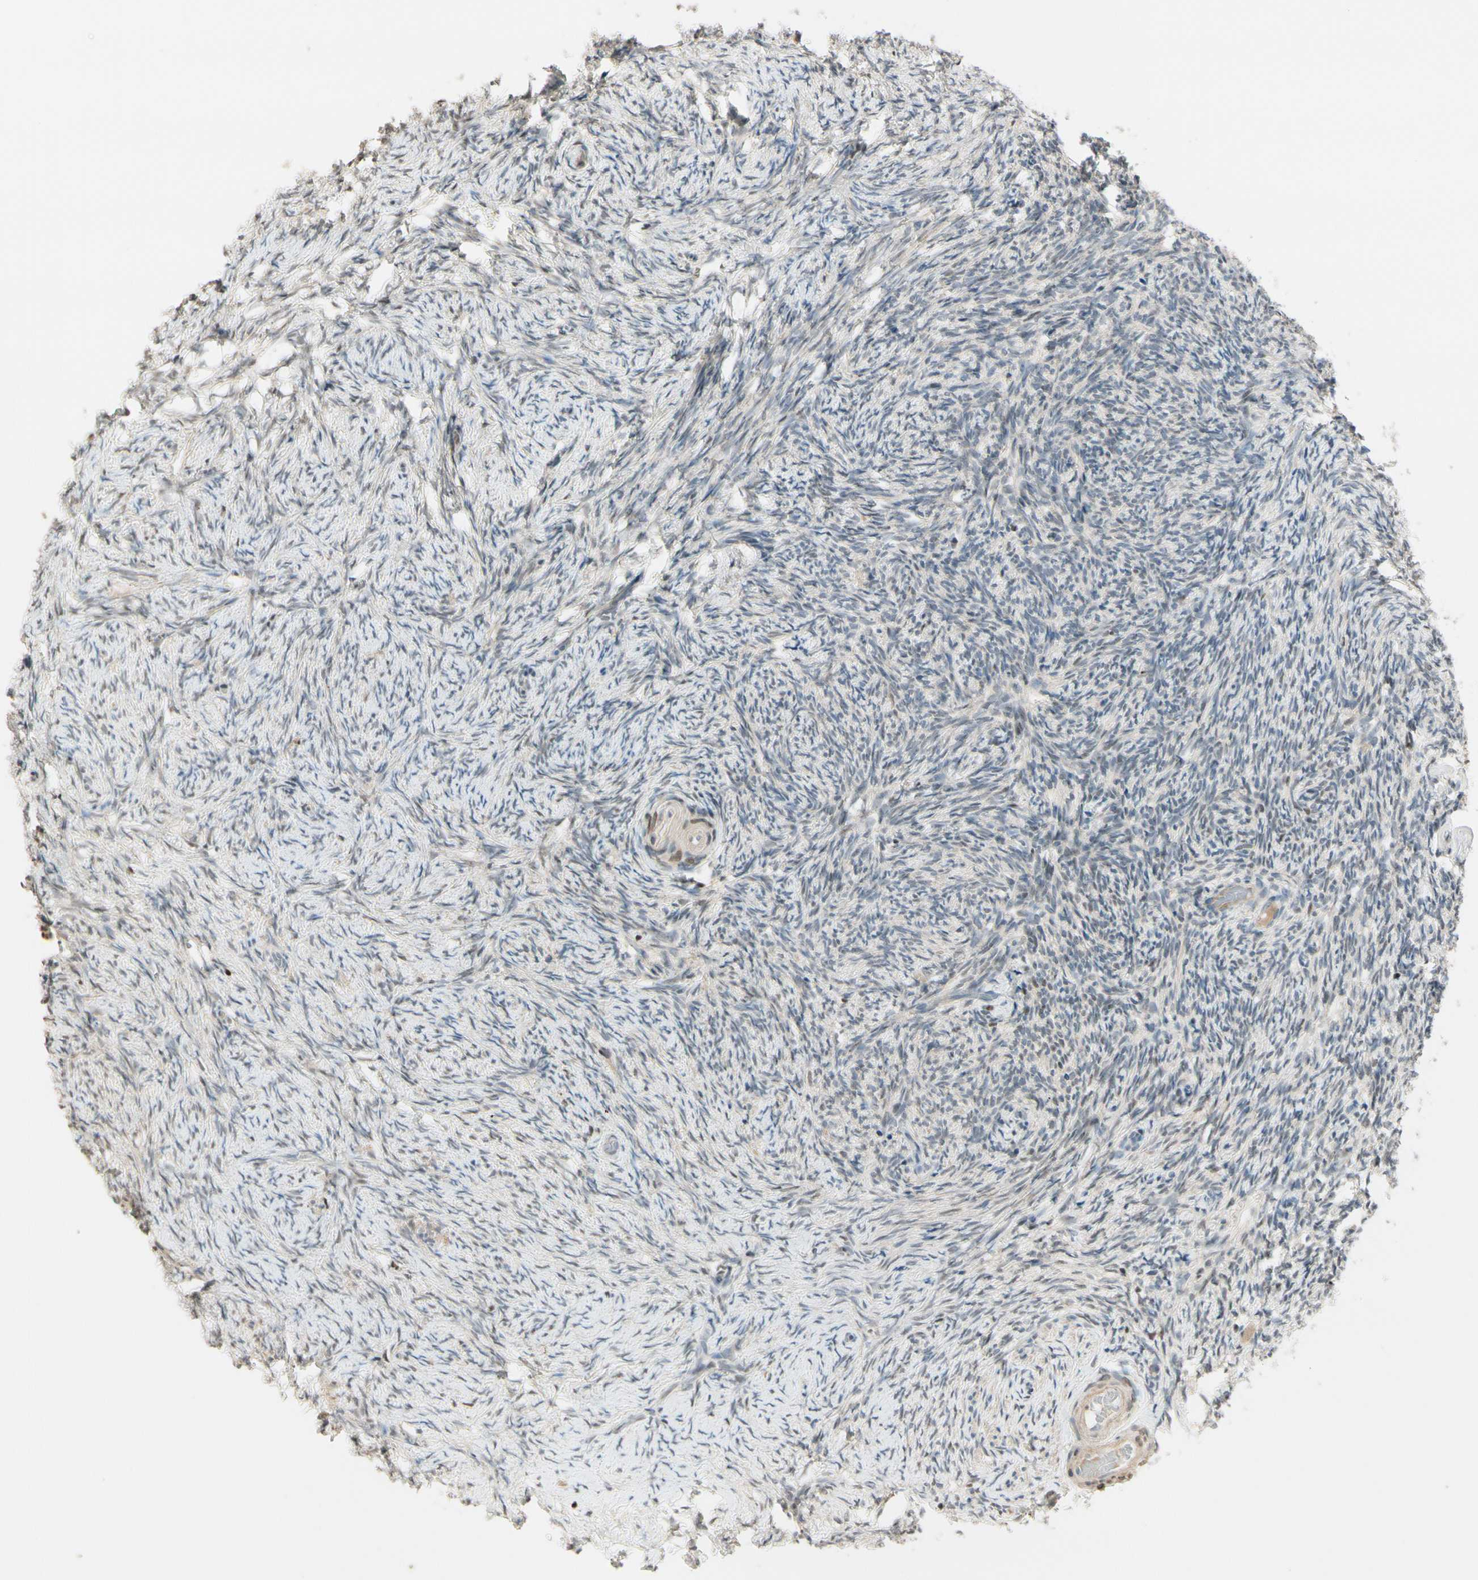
{"staining": {"intensity": "weak", "quantity": "<25%", "location": "cytoplasmic/membranous"}, "tissue": "ovary", "cell_type": "Ovarian stroma cells", "image_type": "normal", "snomed": [{"axis": "morphology", "description": "Normal tissue, NOS"}, {"axis": "topography", "description": "Ovary"}], "caption": "Photomicrograph shows no protein expression in ovarian stroma cells of benign ovary.", "gene": "NFYA", "patient": {"sex": "female", "age": 60}}